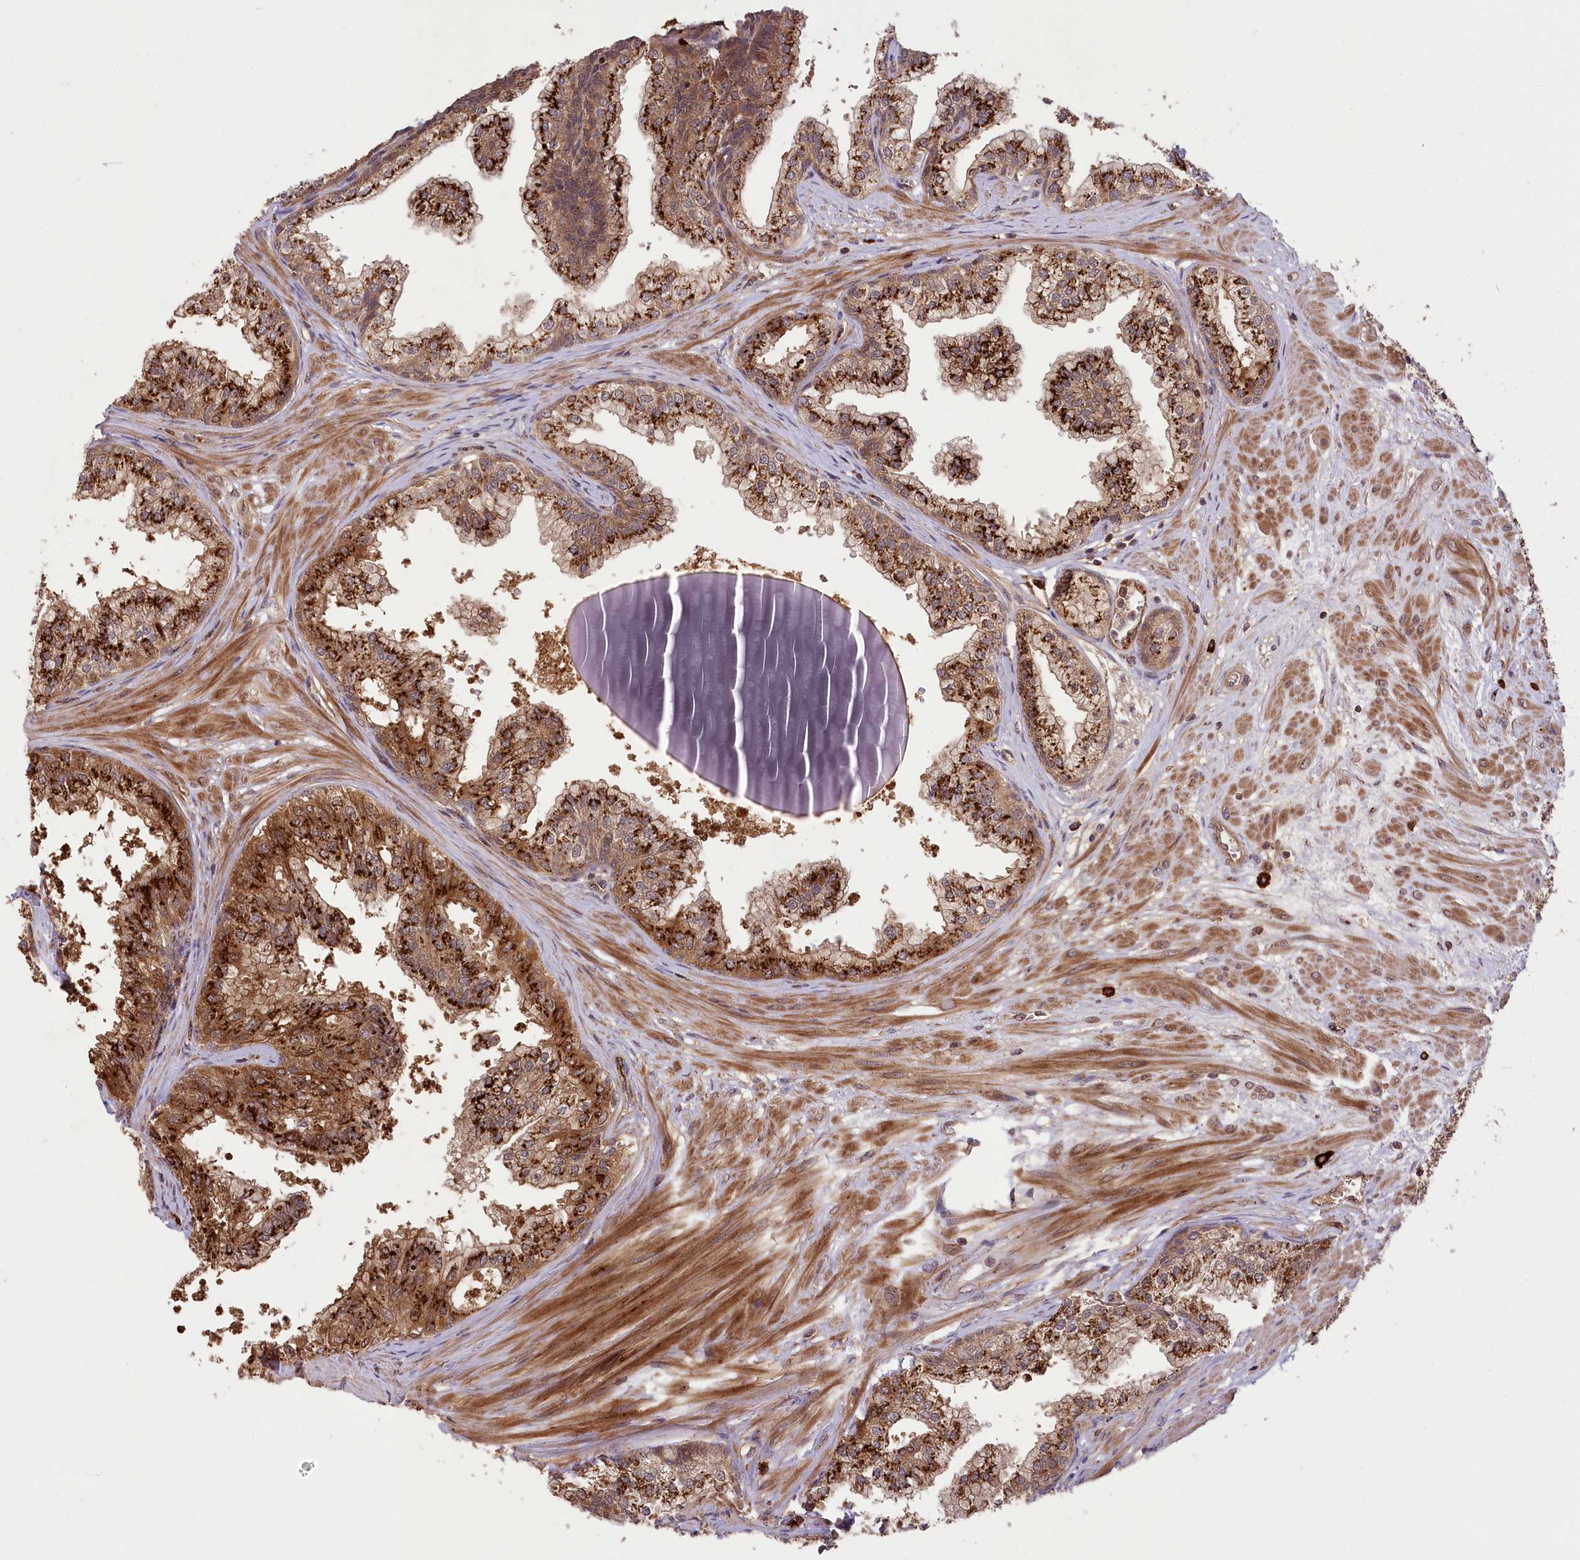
{"staining": {"intensity": "strong", "quantity": ">75%", "location": "cytoplasmic/membranous"}, "tissue": "prostate", "cell_type": "Glandular cells", "image_type": "normal", "snomed": [{"axis": "morphology", "description": "Normal tissue, NOS"}, {"axis": "topography", "description": "Prostate"}], "caption": "This image displays normal prostate stained with immunohistochemistry to label a protein in brown. The cytoplasmic/membranous of glandular cells show strong positivity for the protein. Nuclei are counter-stained blue.", "gene": "CARD19", "patient": {"sex": "male", "age": 60}}